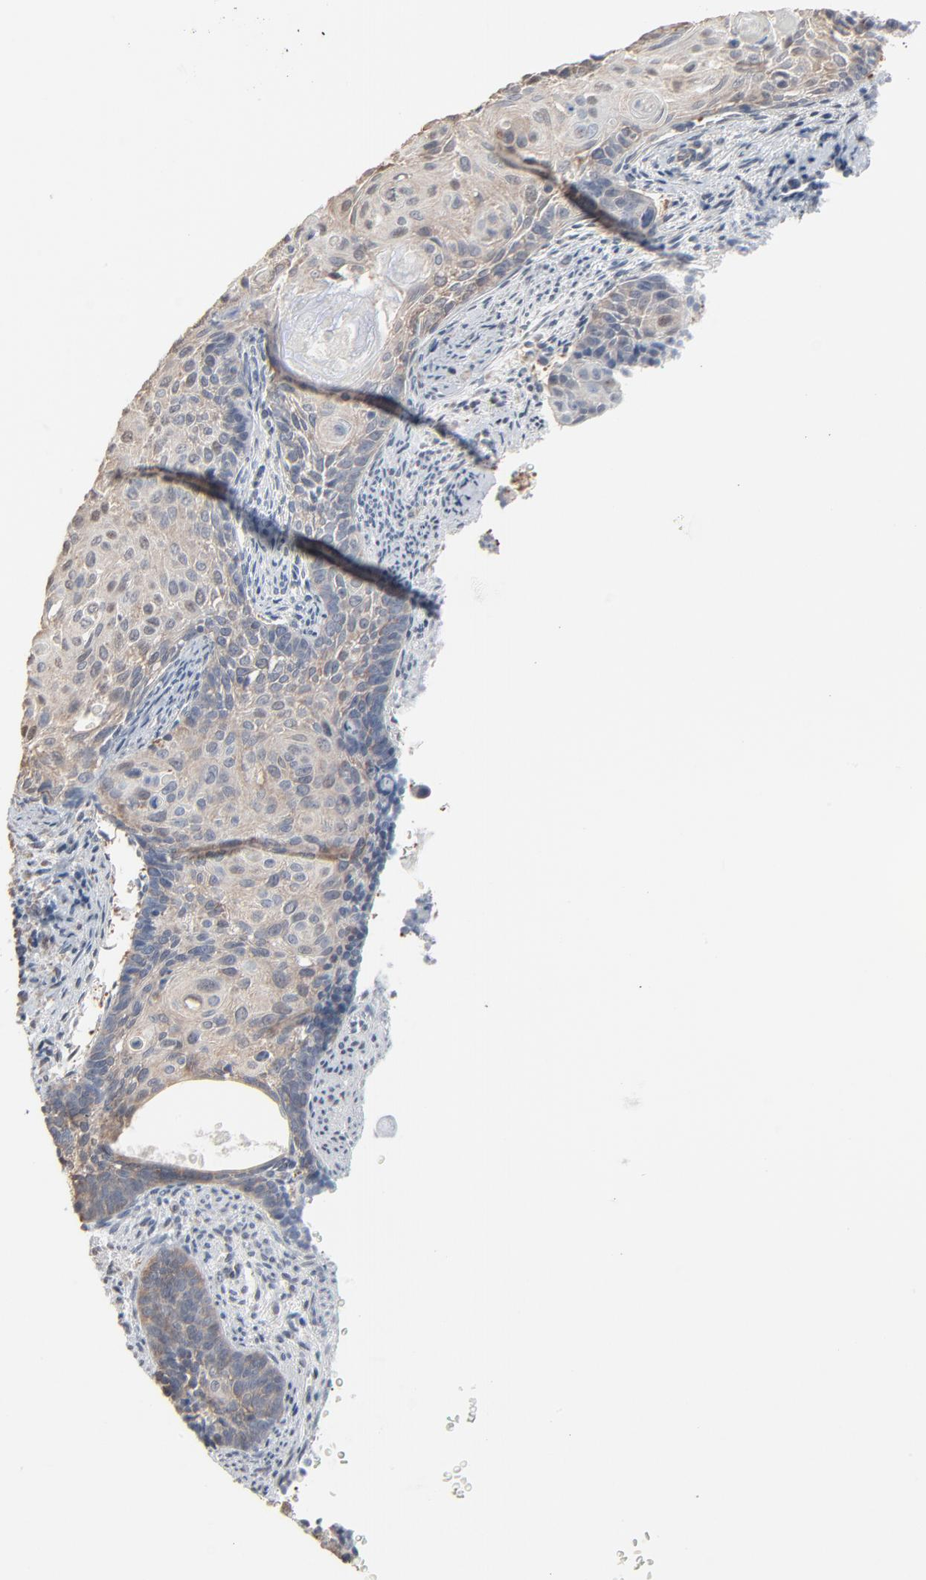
{"staining": {"intensity": "weak", "quantity": ">75%", "location": "cytoplasmic/membranous"}, "tissue": "cervical cancer", "cell_type": "Tumor cells", "image_type": "cancer", "snomed": [{"axis": "morphology", "description": "Squamous cell carcinoma, NOS"}, {"axis": "topography", "description": "Cervix"}], "caption": "A low amount of weak cytoplasmic/membranous positivity is seen in approximately >75% of tumor cells in squamous cell carcinoma (cervical) tissue.", "gene": "CCT5", "patient": {"sex": "female", "age": 33}}